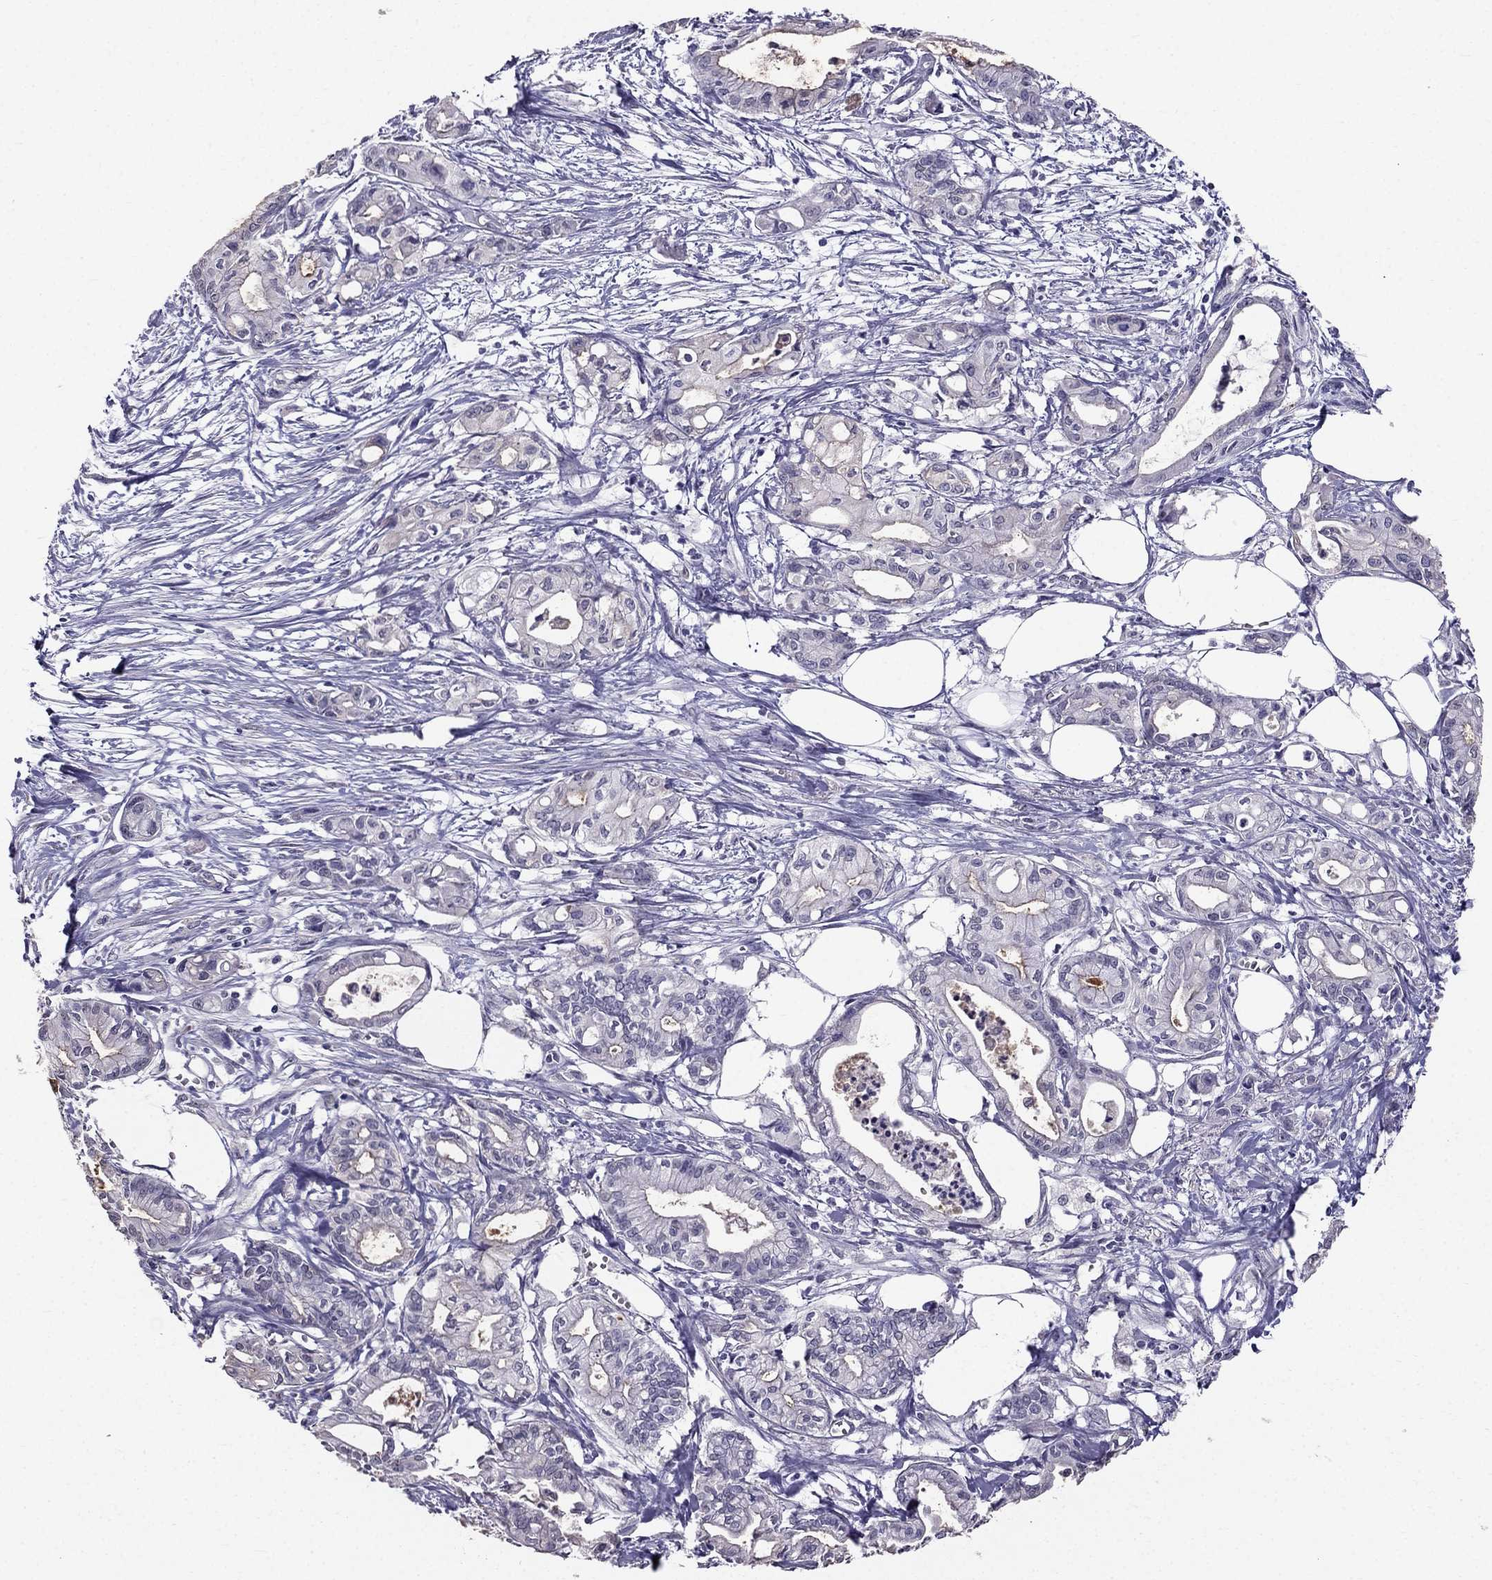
{"staining": {"intensity": "negative", "quantity": "none", "location": "none"}, "tissue": "pancreatic cancer", "cell_type": "Tumor cells", "image_type": "cancer", "snomed": [{"axis": "morphology", "description": "Adenocarcinoma, NOS"}, {"axis": "topography", "description": "Pancreas"}], "caption": "IHC histopathology image of neoplastic tissue: human adenocarcinoma (pancreatic) stained with DAB shows no significant protein positivity in tumor cells.", "gene": "SCG5", "patient": {"sex": "male", "age": 71}}